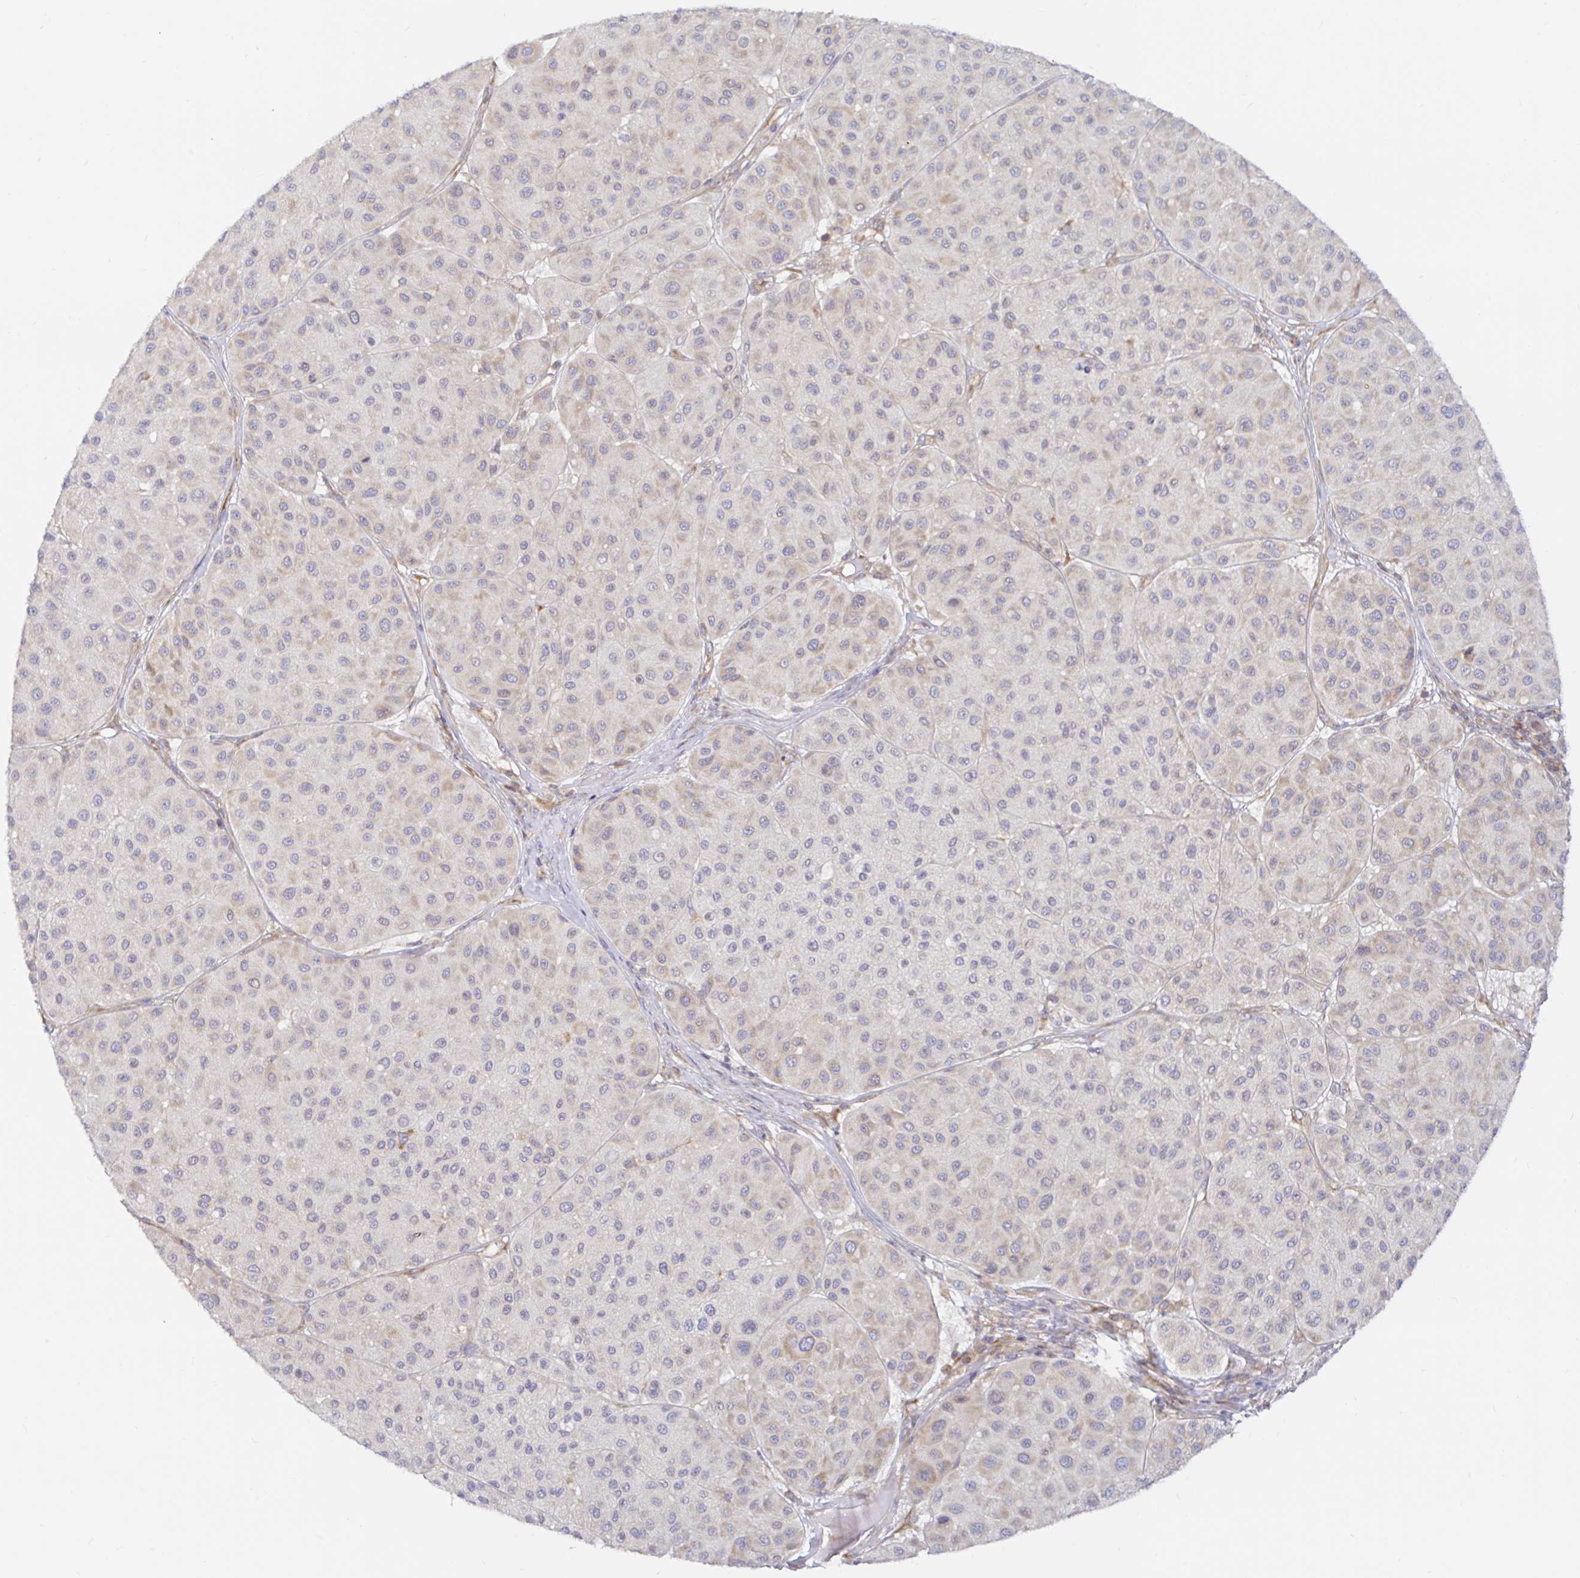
{"staining": {"intensity": "weak", "quantity": "<25%", "location": "cytoplasmic/membranous"}, "tissue": "melanoma", "cell_type": "Tumor cells", "image_type": "cancer", "snomed": [{"axis": "morphology", "description": "Malignant melanoma, Metastatic site"}, {"axis": "topography", "description": "Smooth muscle"}], "caption": "Melanoma was stained to show a protein in brown. There is no significant staining in tumor cells. (Brightfield microscopy of DAB IHC at high magnification).", "gene": "LARP1", "patient": {"sex": "male", "age": 41}}